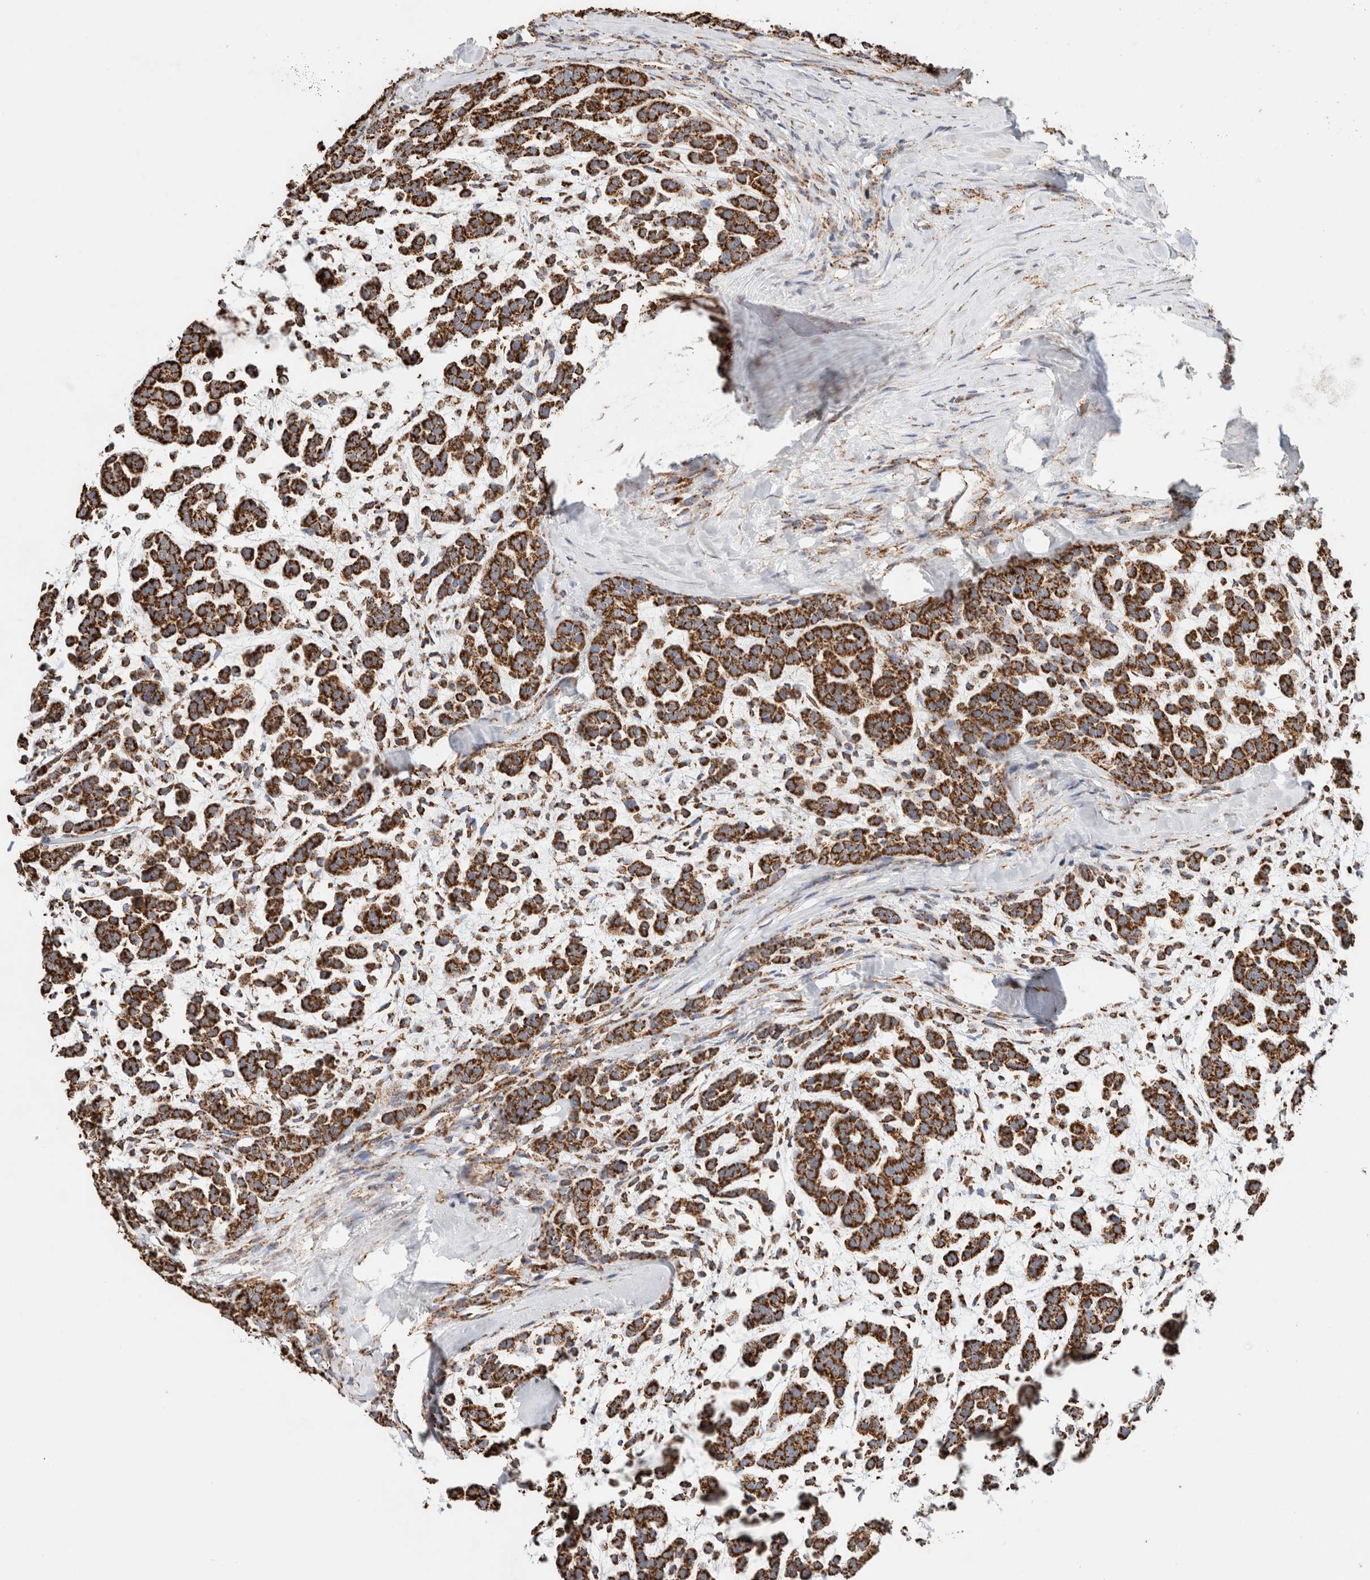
{"staining": {"intensity": "strong", "quantity": ">75%", "location": "cytoplasmic/membranous"}, "tissue": "head and neck cancer", "cell_type": "Tumor cells", "image_type": "cancer", "snomed": [{"axis": "morphology", "description": "Adenocarcinoma, NOS"}, {"axis": "morphology", "description": "Adenoma, NOS"}, {"axis": "topography", "description": "Head-Neck"}], "caption": "IHC image of human head and neck adenocarcinoma stained for a protein (brown), which exhibits high levels of strong cytoplasmic/membranous staining in approximately >75% of tumor cells.", "gene": "C1QBP", "patient": {"sex": "female", "age": 55}}